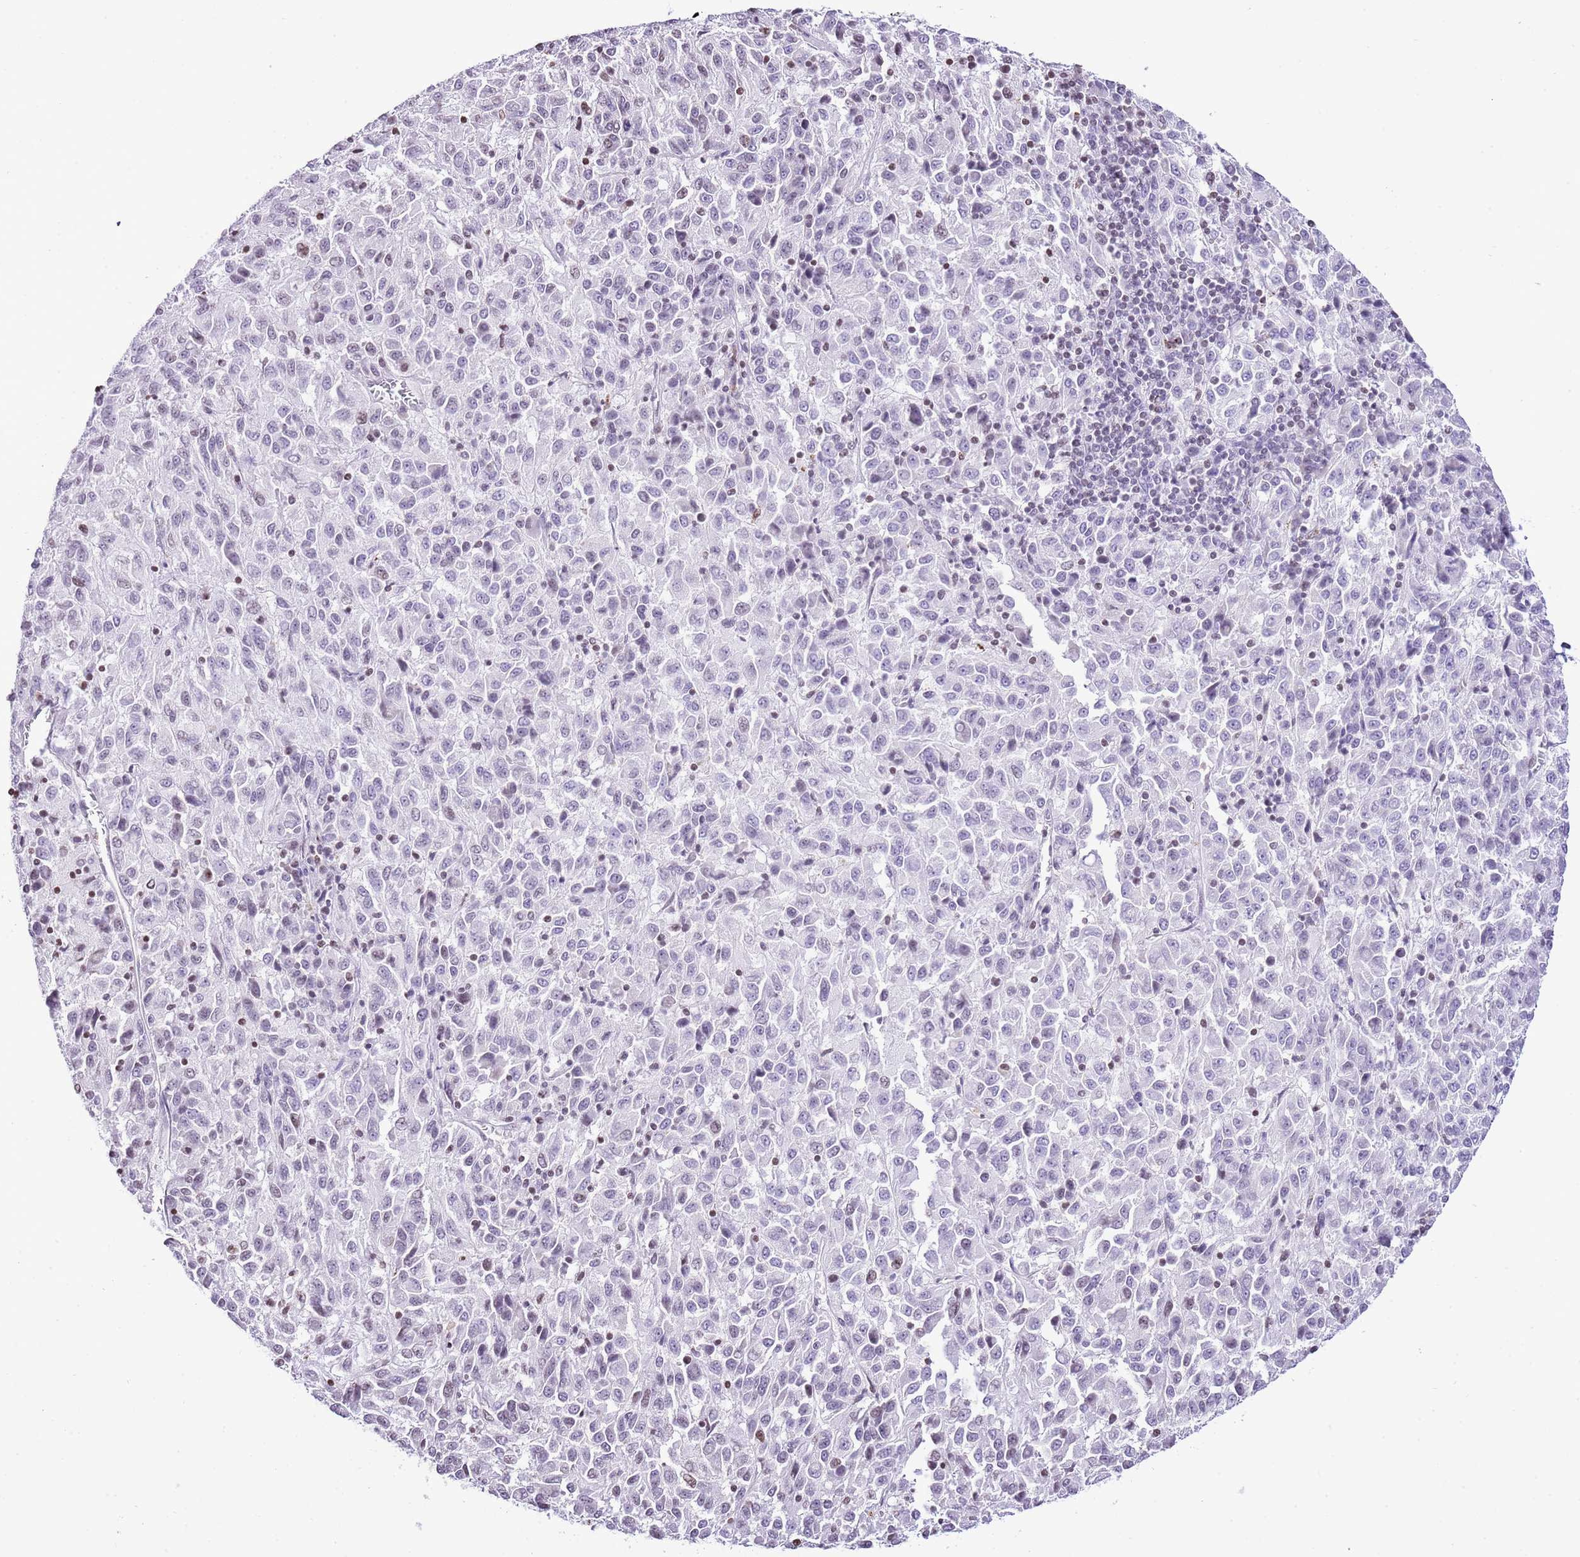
{"staining": {"intensity": "negative", "quantity": "none", "location": "none"}, "tissue": "melanoma", "cell_type": "Tumor cells", "image_type": "cancer", "snomed": [{"axis": "morphology", "description": "Malignant melanoma, Metastatic site"}, {"axis": "topography", "description": "Lung"}], "caption": "IHC photomicrograph of malignant melanoma (metastatic site) stained for a protein (brown), which shows no expression in tumor cells.", "gene": "PRR15", "patient": {"sex": "male", "age": 64}}